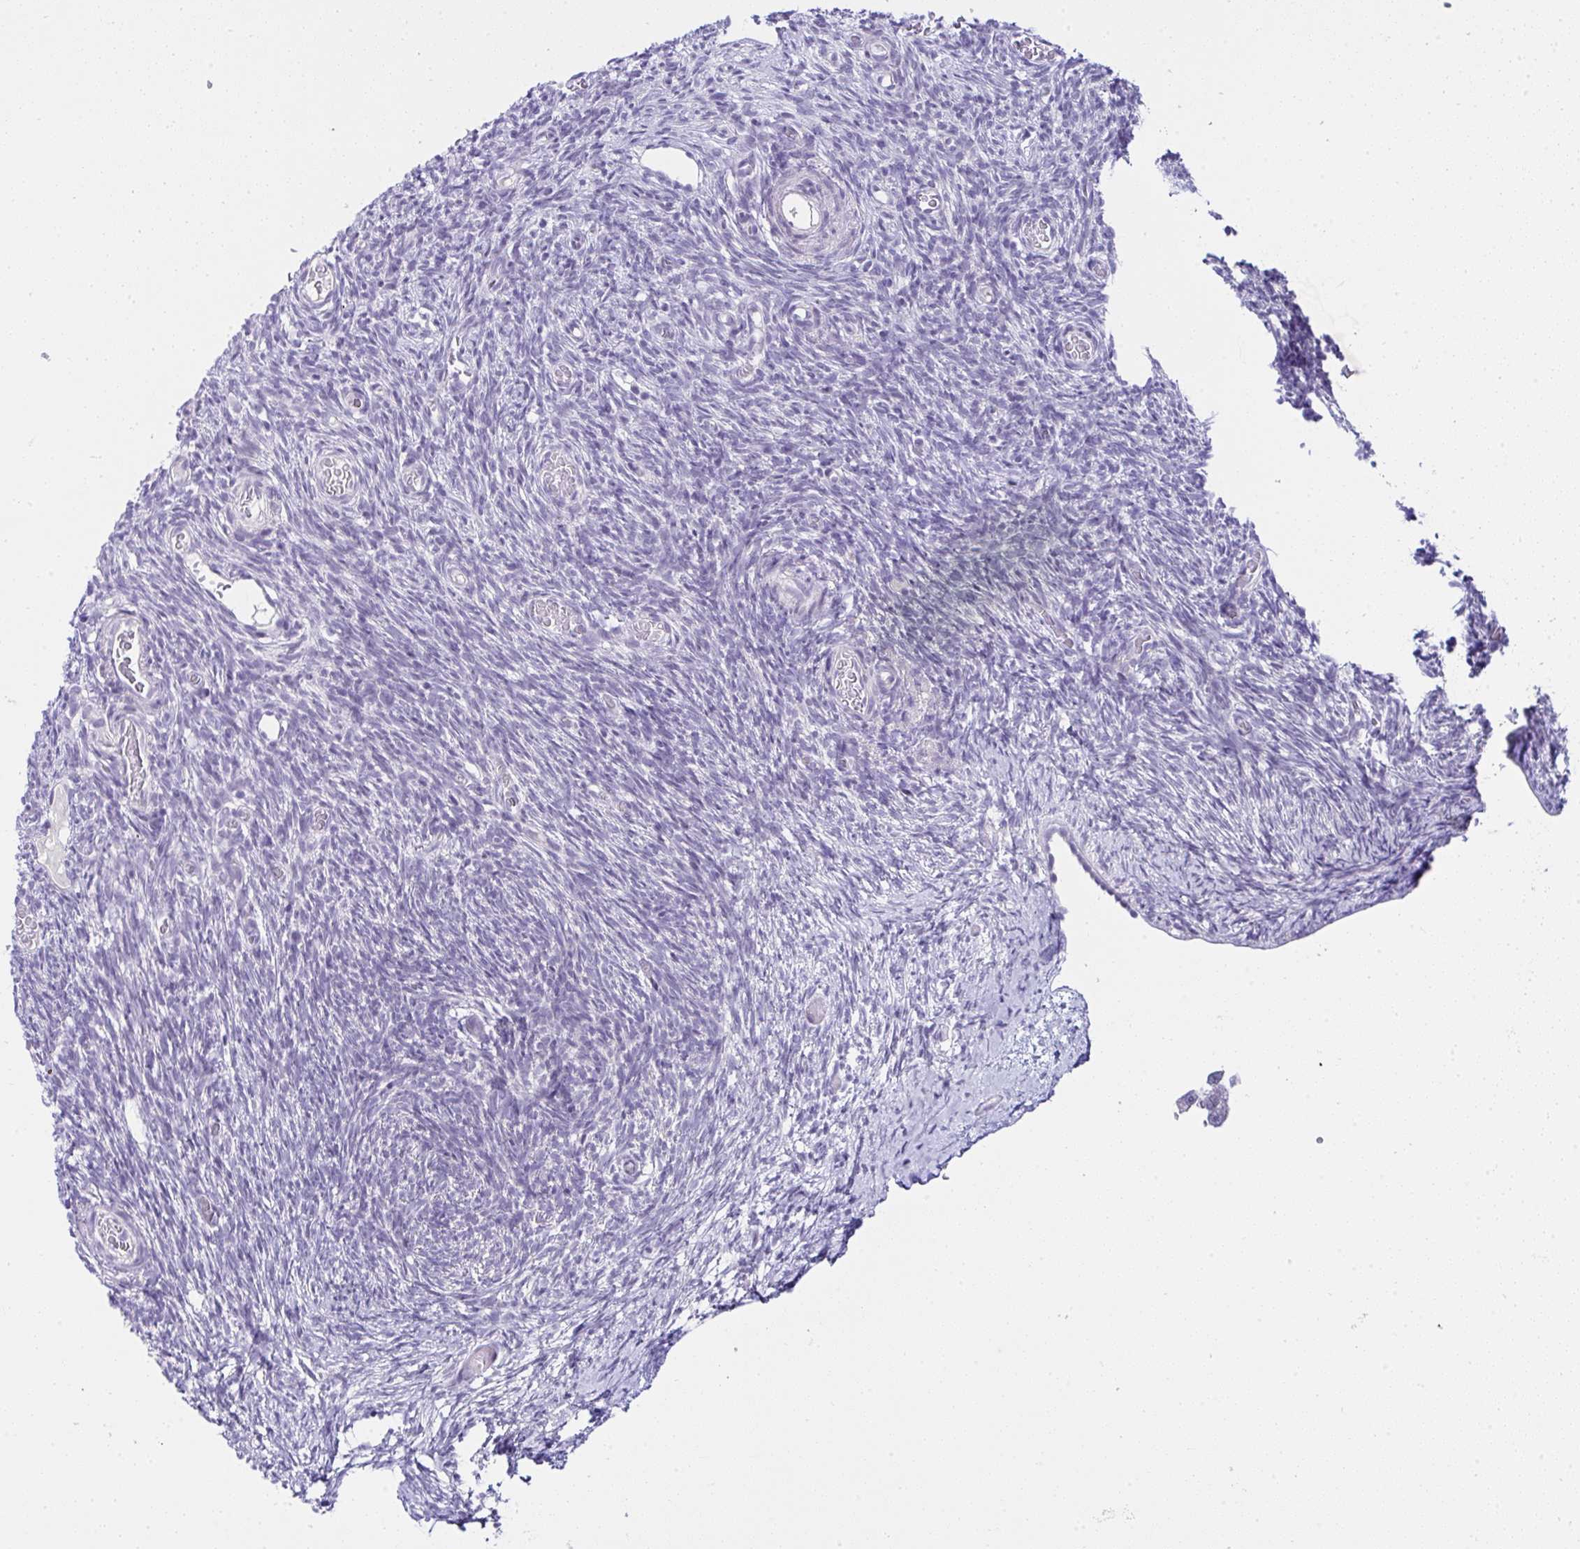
{"staining": {"intensity": "negative", "quantity": "none", "location": "none"}, "tissue": "ovary", "cell_type": "Follicle cells", "image_type": "normal", "snomed": [{"axis": "morphology", "description": "Normal tissue, NOS"}, {"axis": "topography", "description": "Ovary"}], "caption": "IHC micrograph of benign human ovary stained for a protein (brown), which shows no staining in follicle cells.", "gene": "RNF183", "patient": {"sex": "female", "age": 39}}